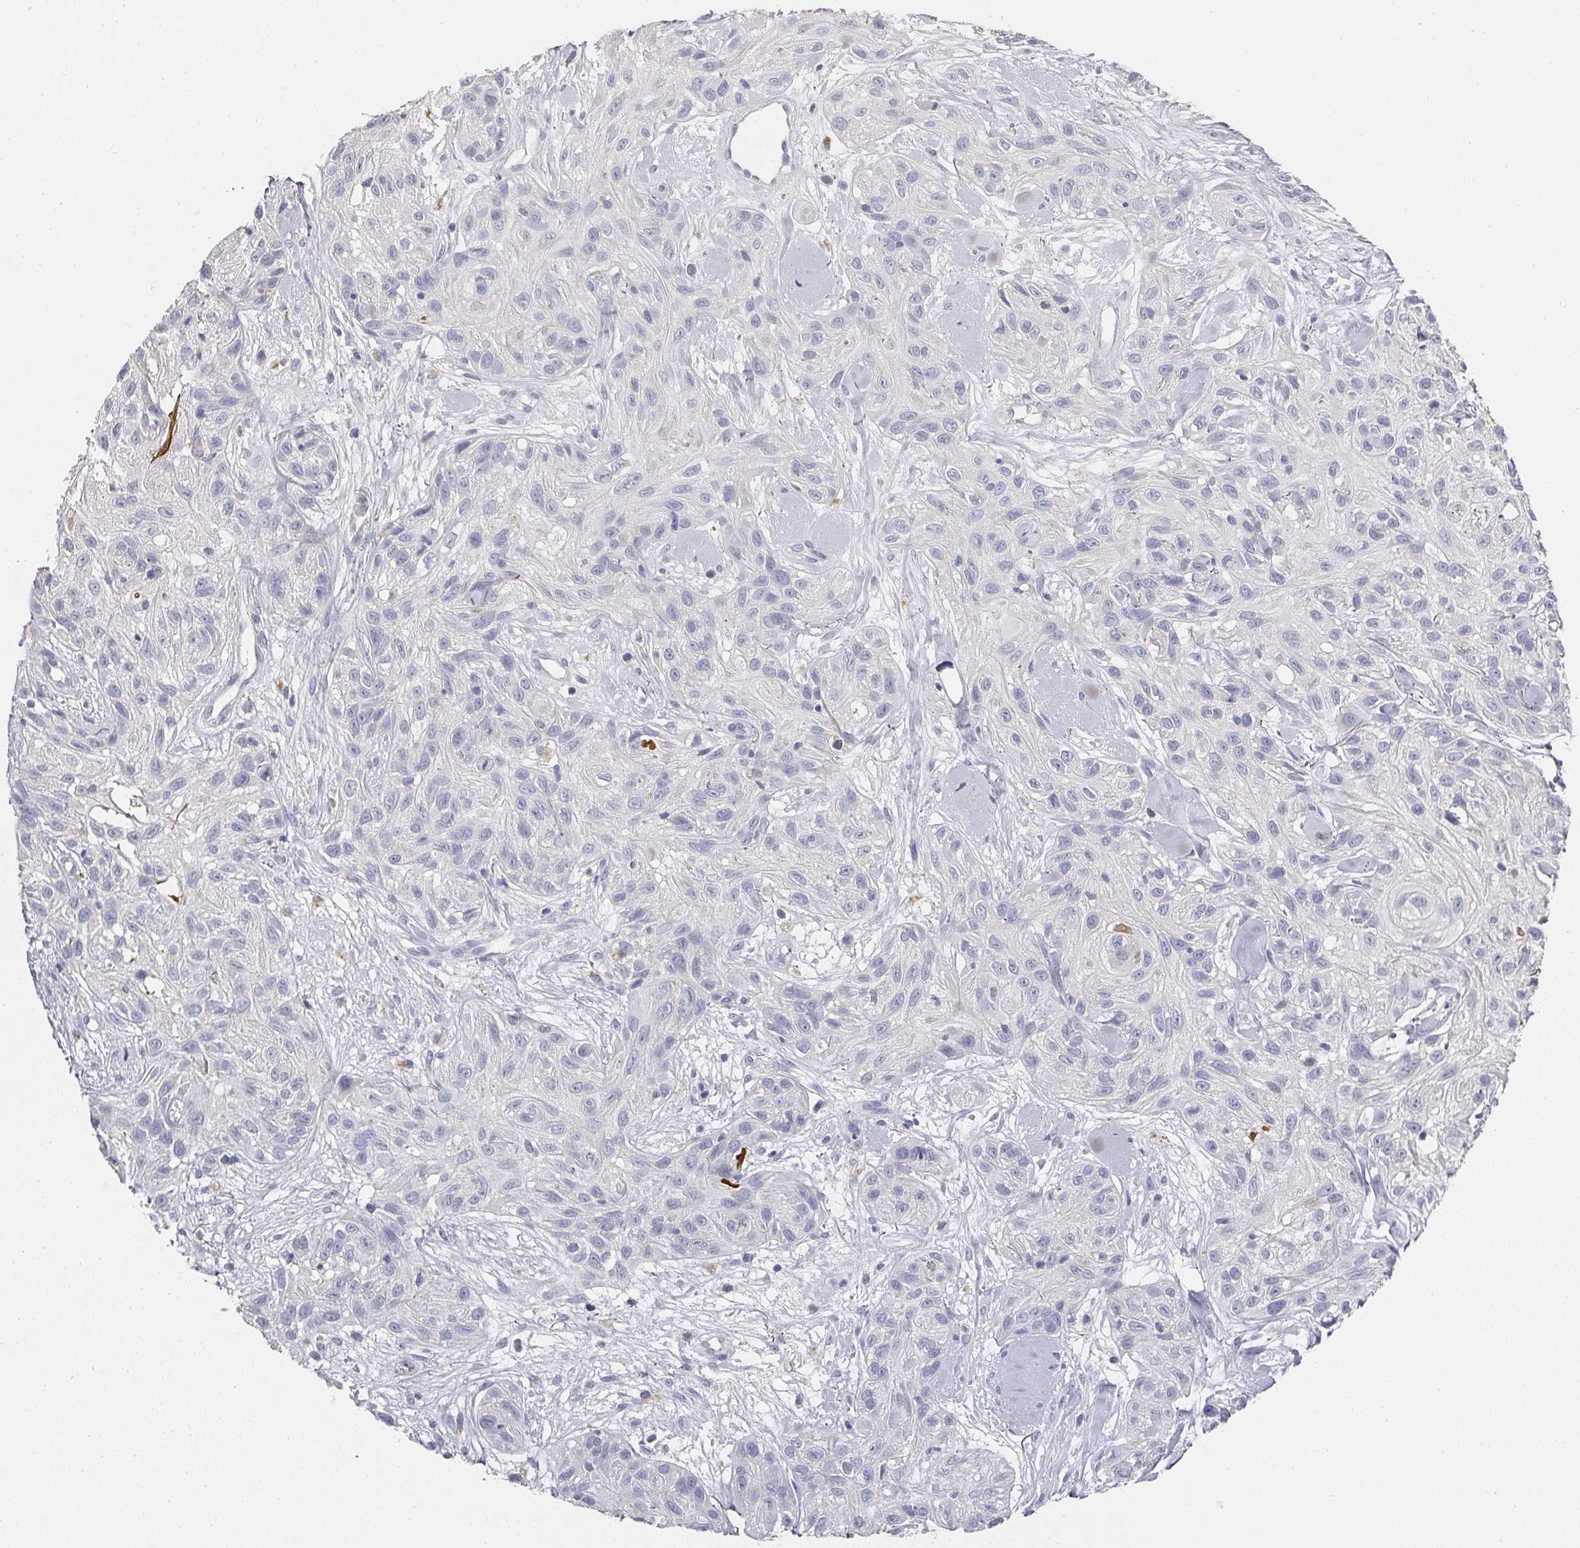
{"staining": {"intensity": "negative", "quantity": "none", "location": "none"}, "tissue": "skin cancer", "cell_type": "Tumor cells", "image_type": "cancer", "snomed": [{"axis": "morphology", "description": "Squamous cell carcinoma, NOS"}, {"axis": "topography", "description": "Skin"}], "caption": "A high-resolution photomicrograph shows immunohistochemistry staining of squamous cell carcinoma (skin), which displays no significant staining in tumor cells.", "gene": "CAMP", "patient": {"sex": "male", "age": 82}}